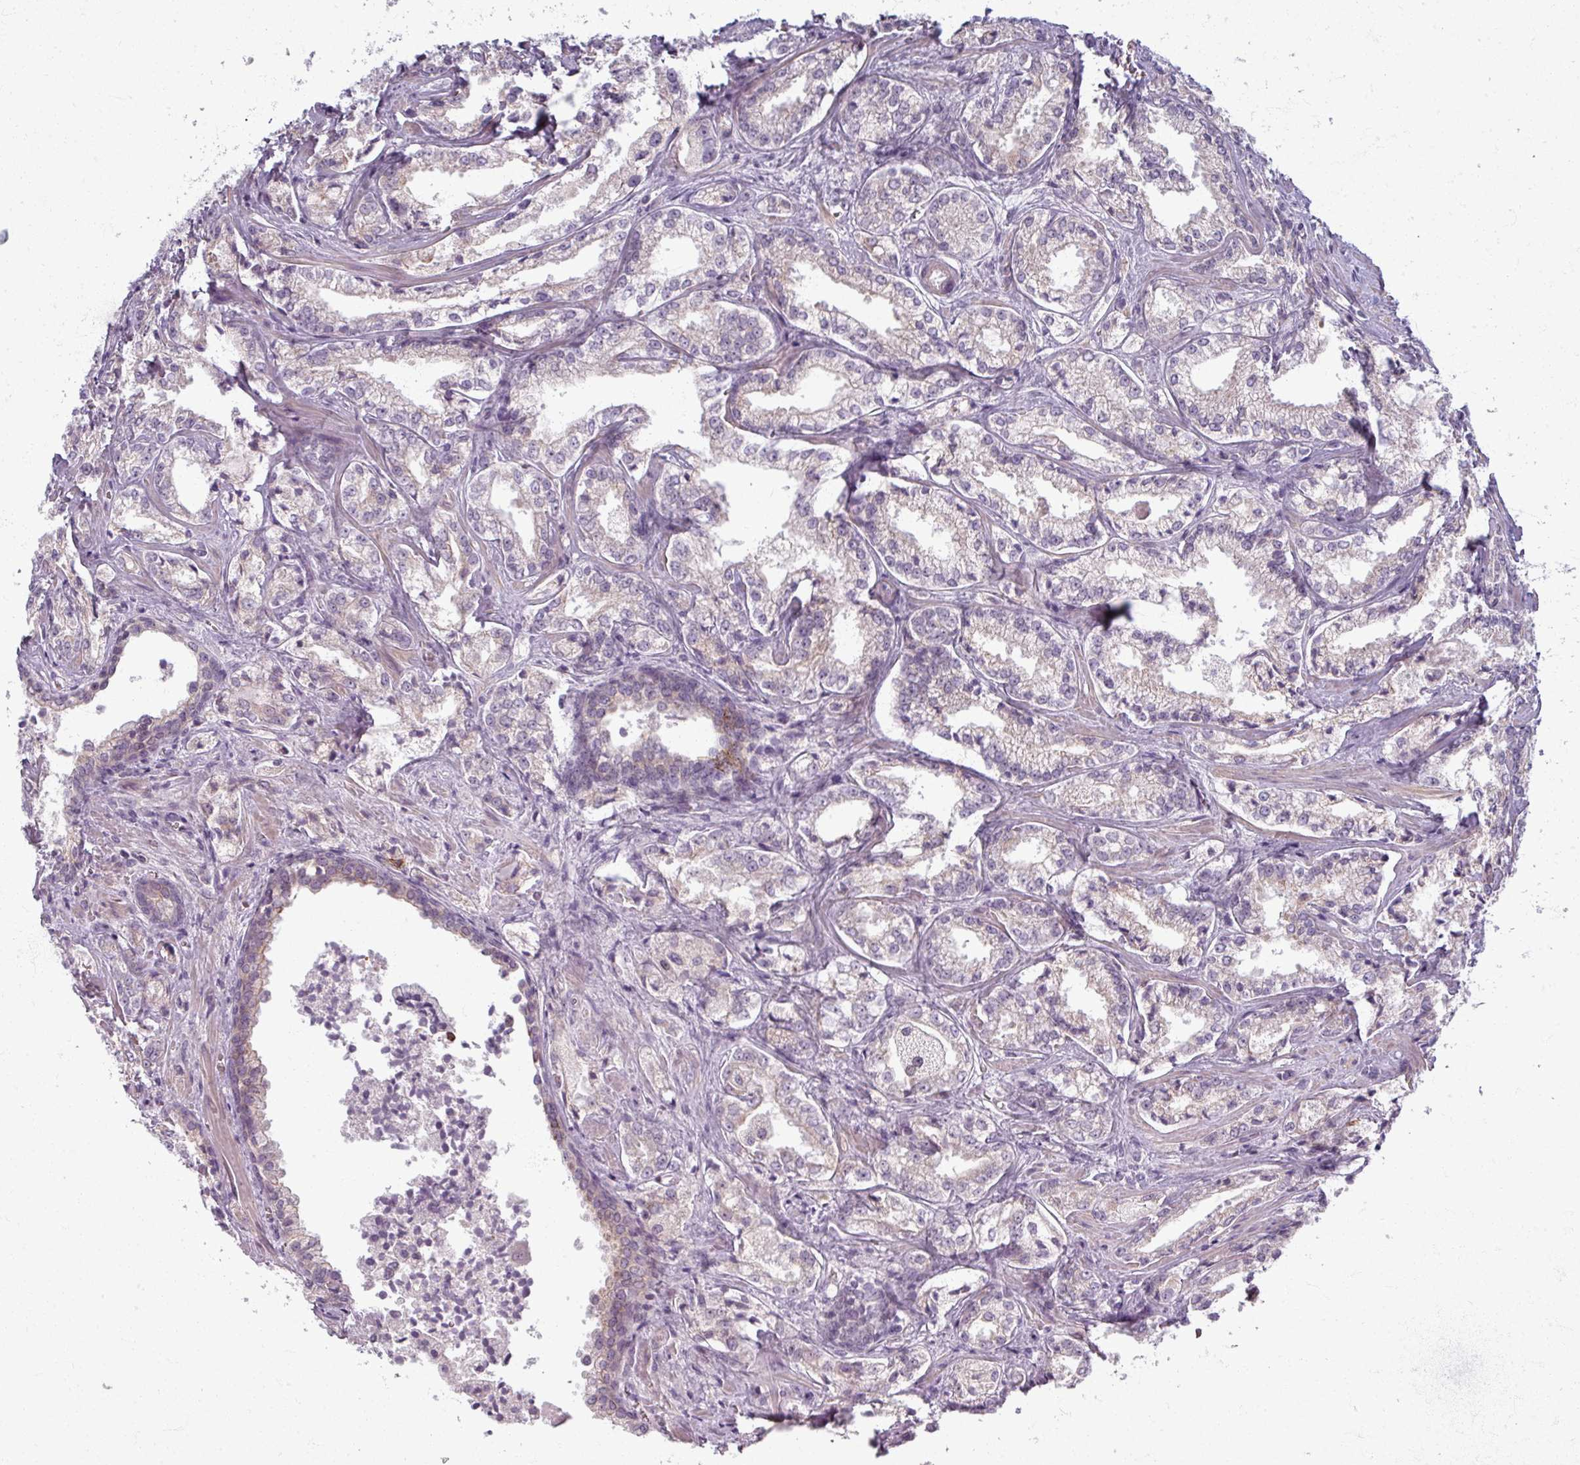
{"staining": {"intensity": "weak", "quantity": "<25%", "location": "cytoplasmic/membranous"}, "tissue": "prostate cancer", "cell_type": "Tumor cells", "image_type": "cancer", "snomed": [{"axis": "morphology", "description": "Adenocarcinoma, Low grade"}, {"axis": "topography", "description": "Prostate"}], "caption": "Prostate cancer (low-grade adenocarcinoma) was stained to show a protein in brown. There is no significant expression in tumor cells.", "gene": "TTLL7", "patient": {"sex": "male", "age": 47}}